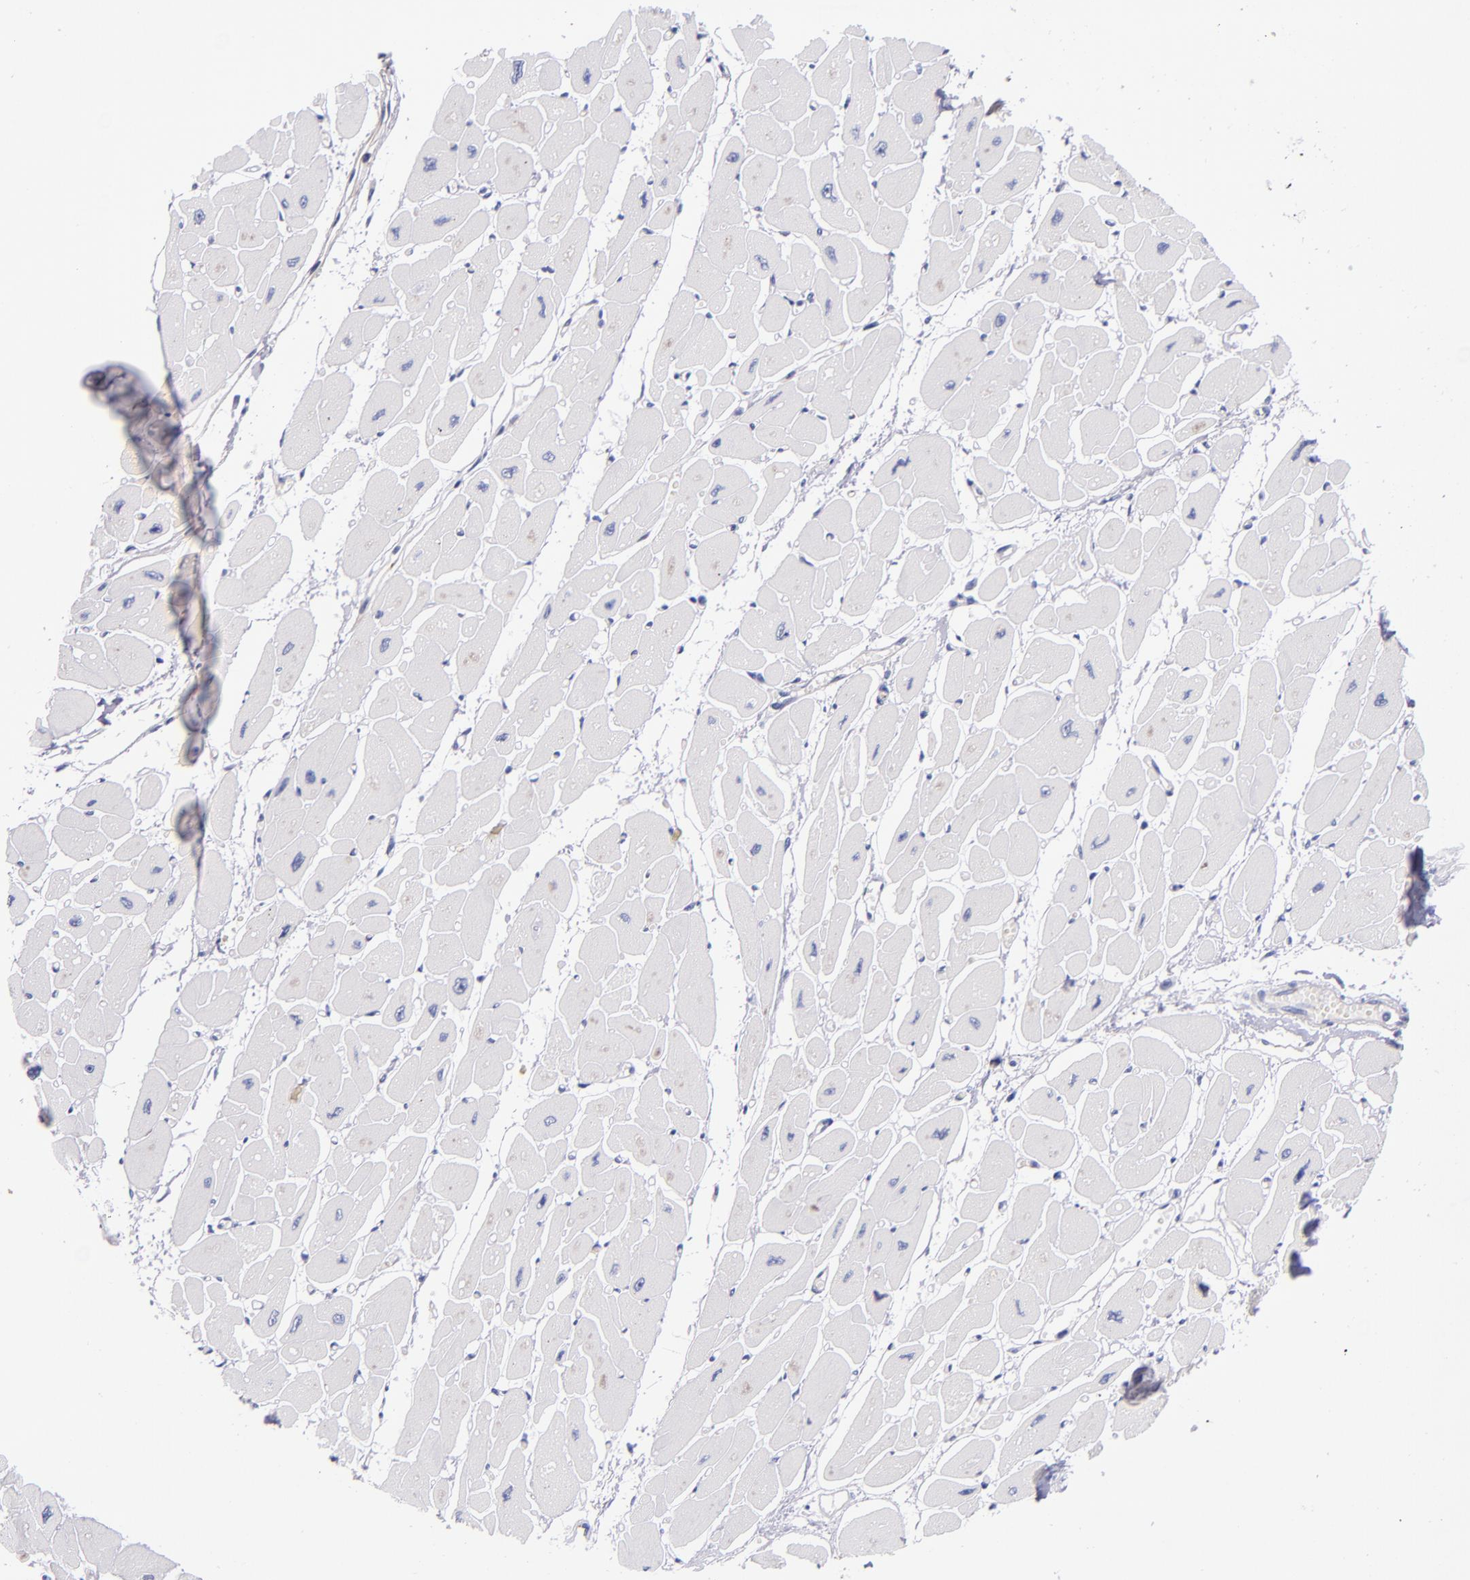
{"staining": {"intensity": "negative", "quantity": "none", "location": "none"}, "tissue": "heart muscle", "cell_type": "Cardiomyocytes", "image_type": "normal", "snomed": [{"axis": "morphology", "description": "Normal tissue, NOS"}, {"axis": "topography", "description": "Heart"}], "caption": "The histopathology image displays no significant staining in cardiomyocytes of heart muscle. Brightfield microscopy of IHC stained with DAB (brown) and hematoxylin (blue), captured at high magnification.", "gene": "NOS3", "patient": {"sex": "female", "age": 54}}